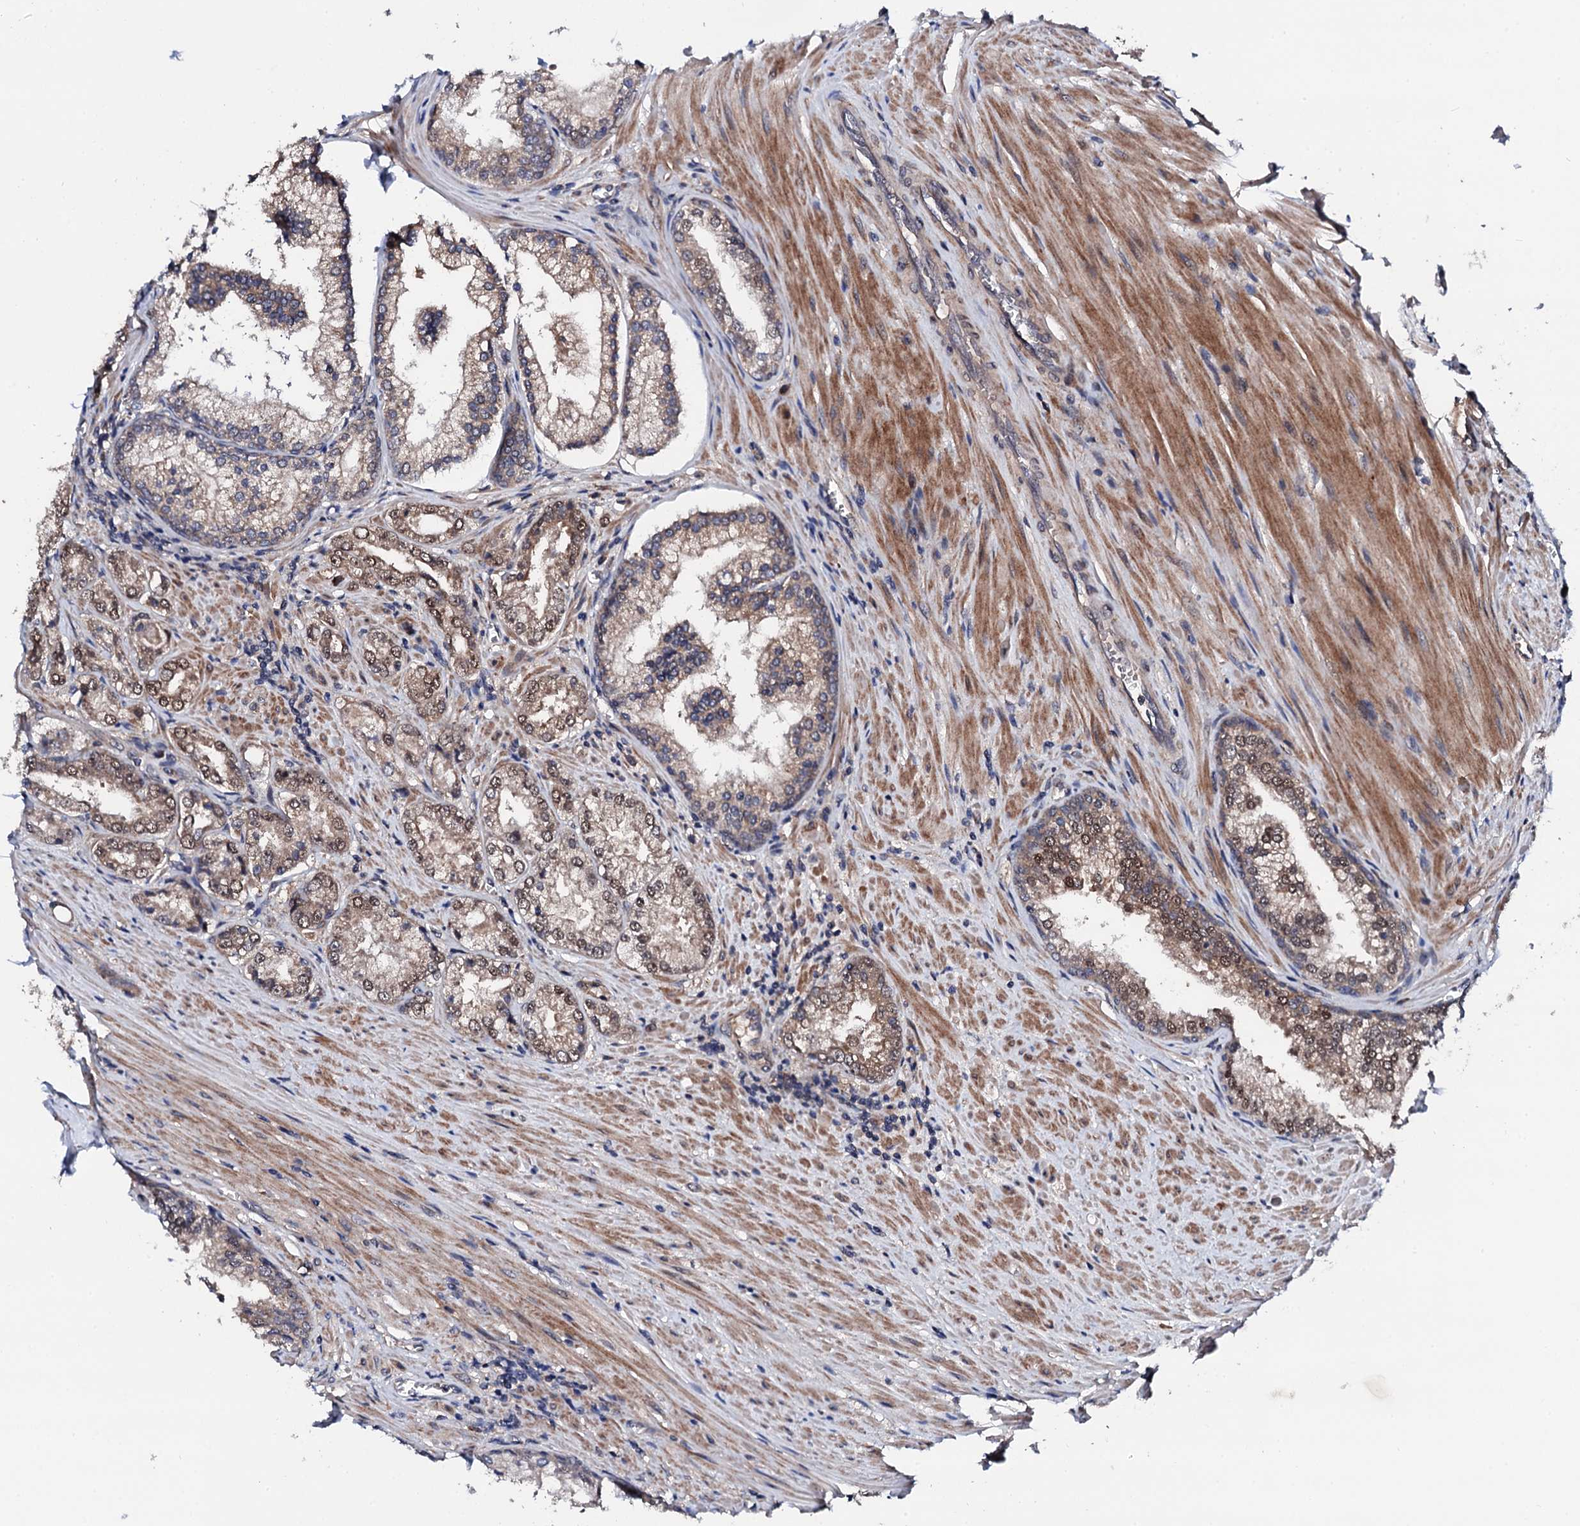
{"staining": {"intensity": "moderate", "quantity": ">75%", "location": "cytoplasmic/membranous,nuclear"}, "tissue": "prostate cancer", "cell_type": "Tumor cells", "image_type": "cancer", "snomed": [{"axis": "morphology", "description": "Adenocarcinoma, High grade"}, {"axis": "topography", "description": "Prostate"}], "caption": "A medium amount of moderate cytoplasmic/membranous and nuclear staining is present in approximately >75% of tumor cells in adenocarcinoma (high-grade) (prostate) tissue. The staining is performed using DAB brown chromogen to label protein expression. The nuclei are counter-stained blue using hematoxylin.", "gene": "IP6K1", "patient": {"sex": "male", "age": 72}}